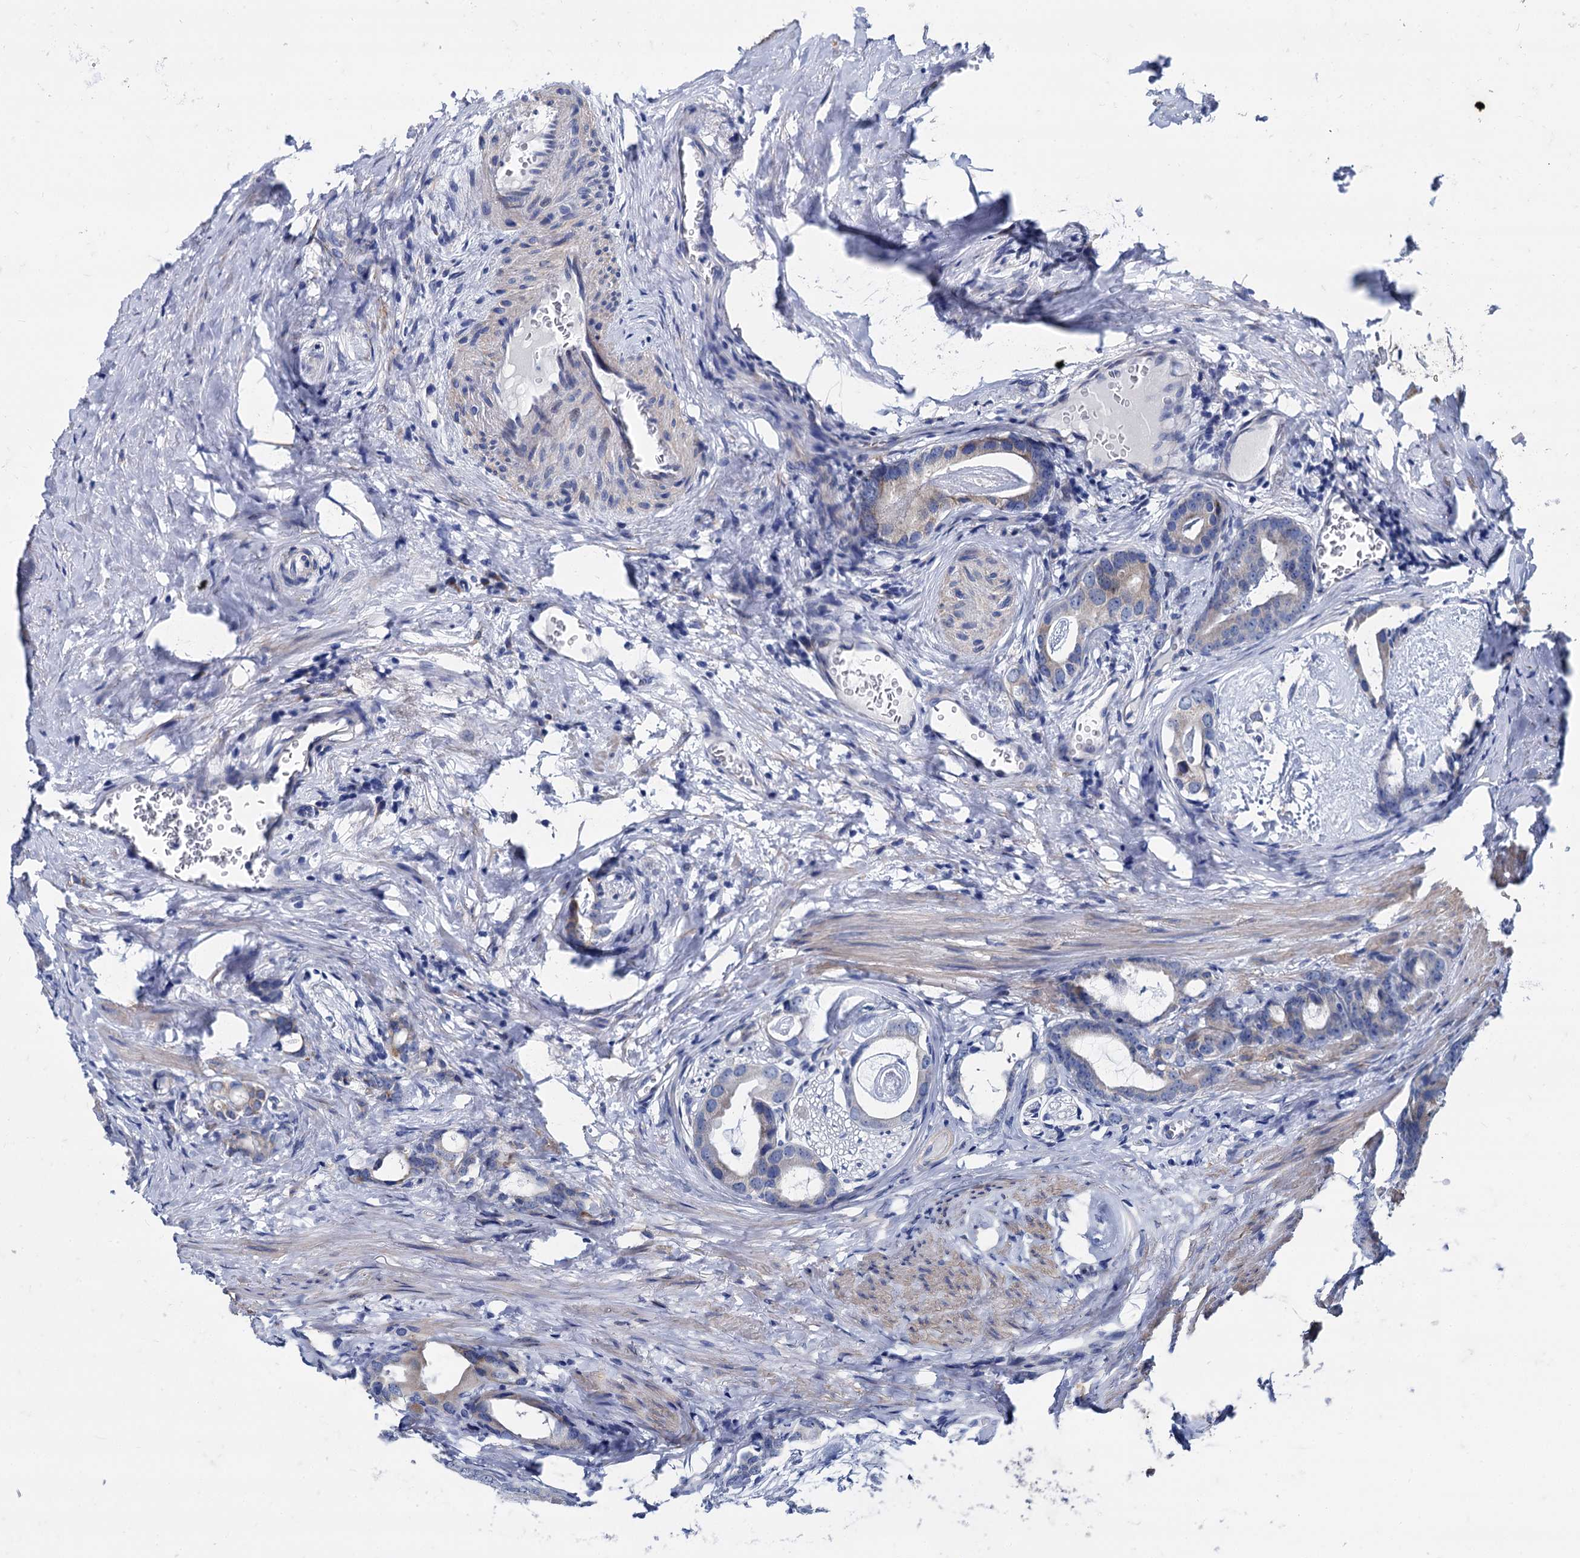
{"staining": {"intensity": "negative", "quantity": "none", "location": "none"}, "tissue": "prostate cancer", "cell_type": "Tumor cells", "image_type": "cancer", "snomed": [{"axis": "morphology", "description": "Adenocarcinoma, Low grade"}, {"axis": "topography", "description": "Prostate"}], "caption": "Tumor cells show no significant staining in adenocarcinoma (low-grade) (prostate).", "gene": "FOXR2", "patient": {"sex": "male", "age": 71}}